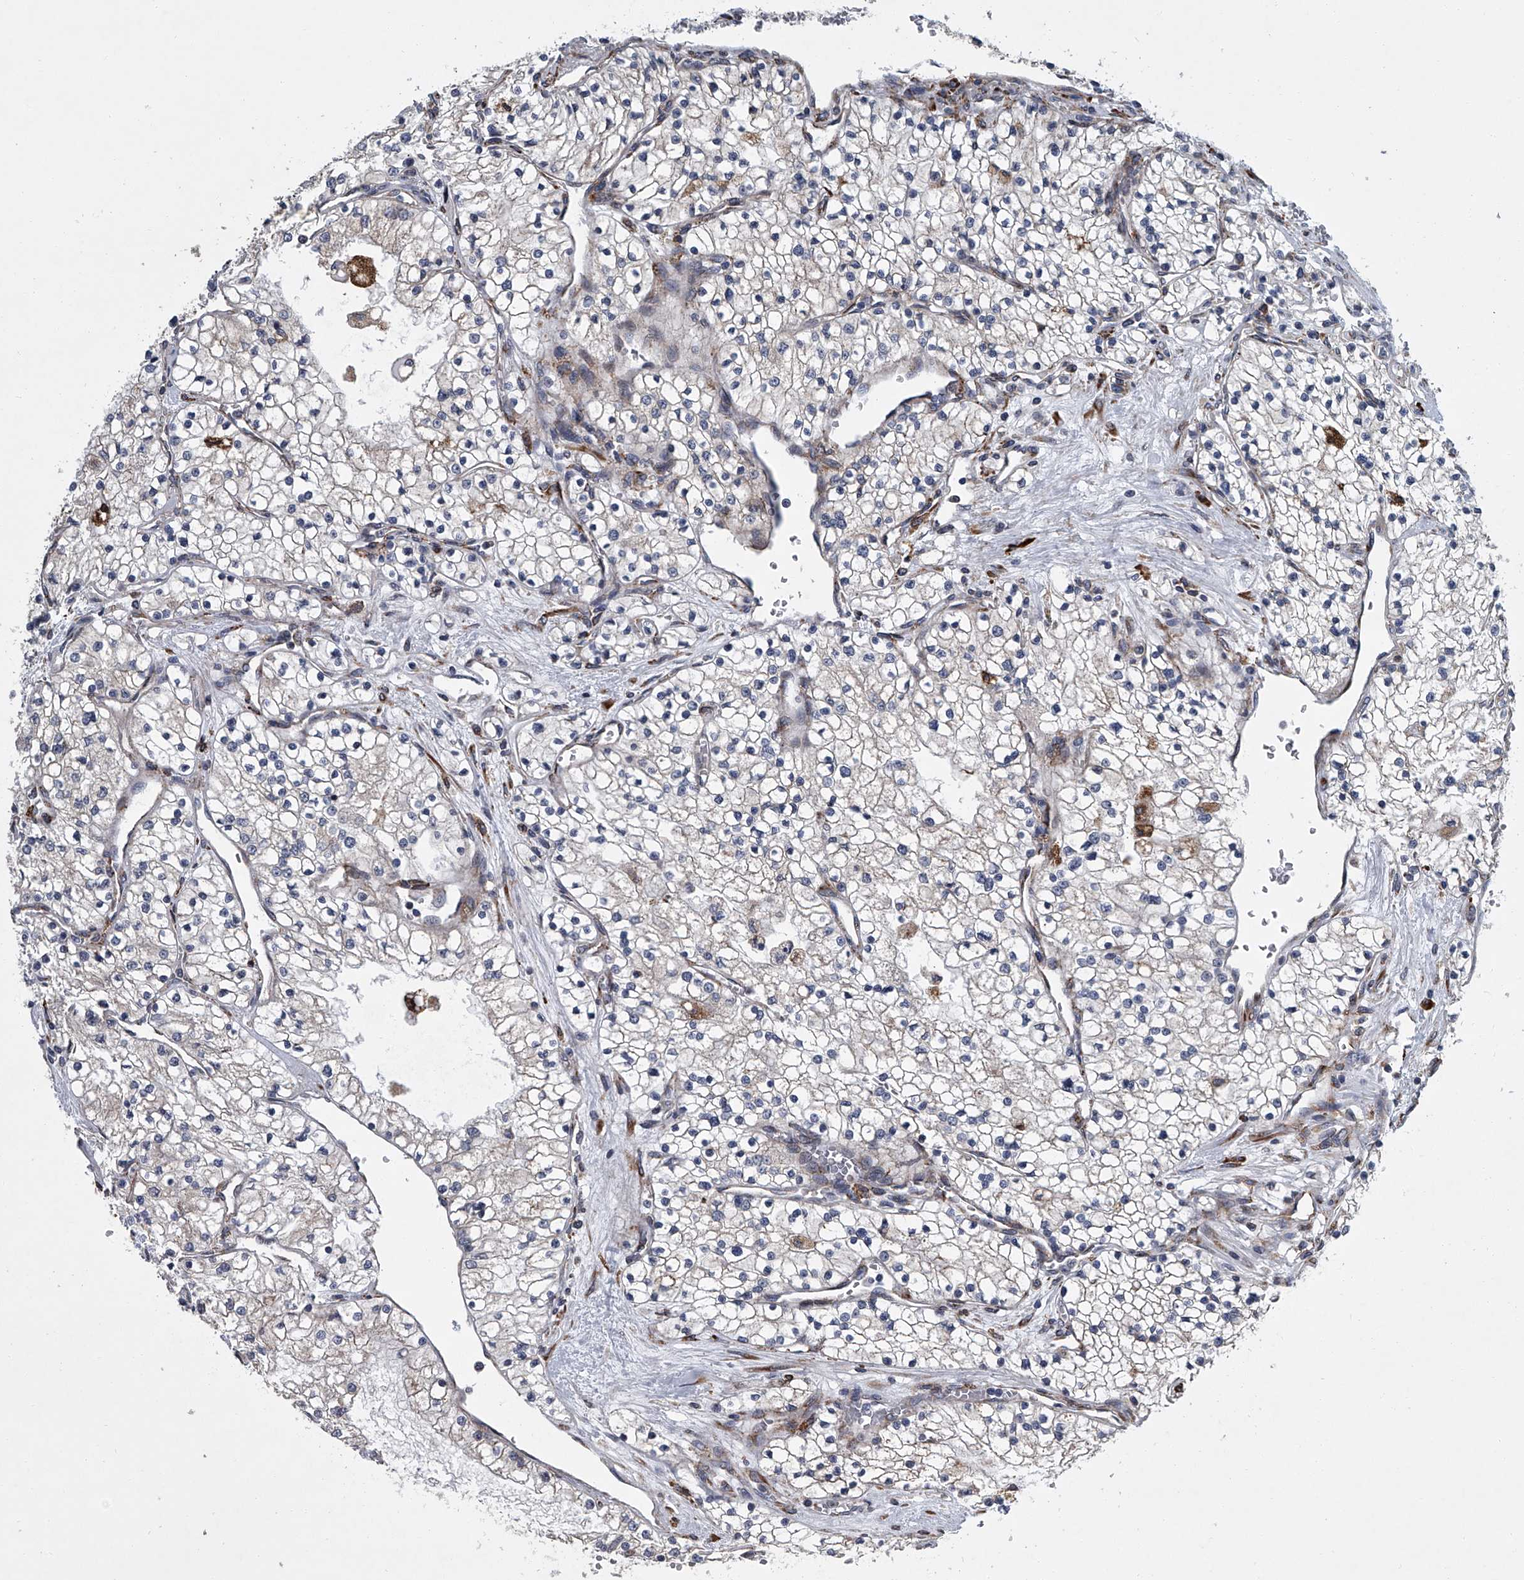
{"staining": {"intensity": "negative", "quantity": "none", "location": "none"}, "tissue": "renal cancer", "cell_type": "Tumor cells", "image_type": "cancer", "snomed": [{"axis": "morphology", "description": "Normal tissue, NOS"}, {"axis": "morphology", "description": "Adenocarcinoma, NOS"}, {"axis": "topography", "description": "Kidney"}], "caption": "Tumor cells show no significant protein positivity in adenocarcinoma (renal). The staining was performed using DAB (3,3'-diaminobenzidine) to visualize the protein expression in brown, while the nuclei were stained in blue with hematoxylin (Magnification: 20x).", "gene": "TMEM63C", "patient": {"sex": "male", "age": 68}}